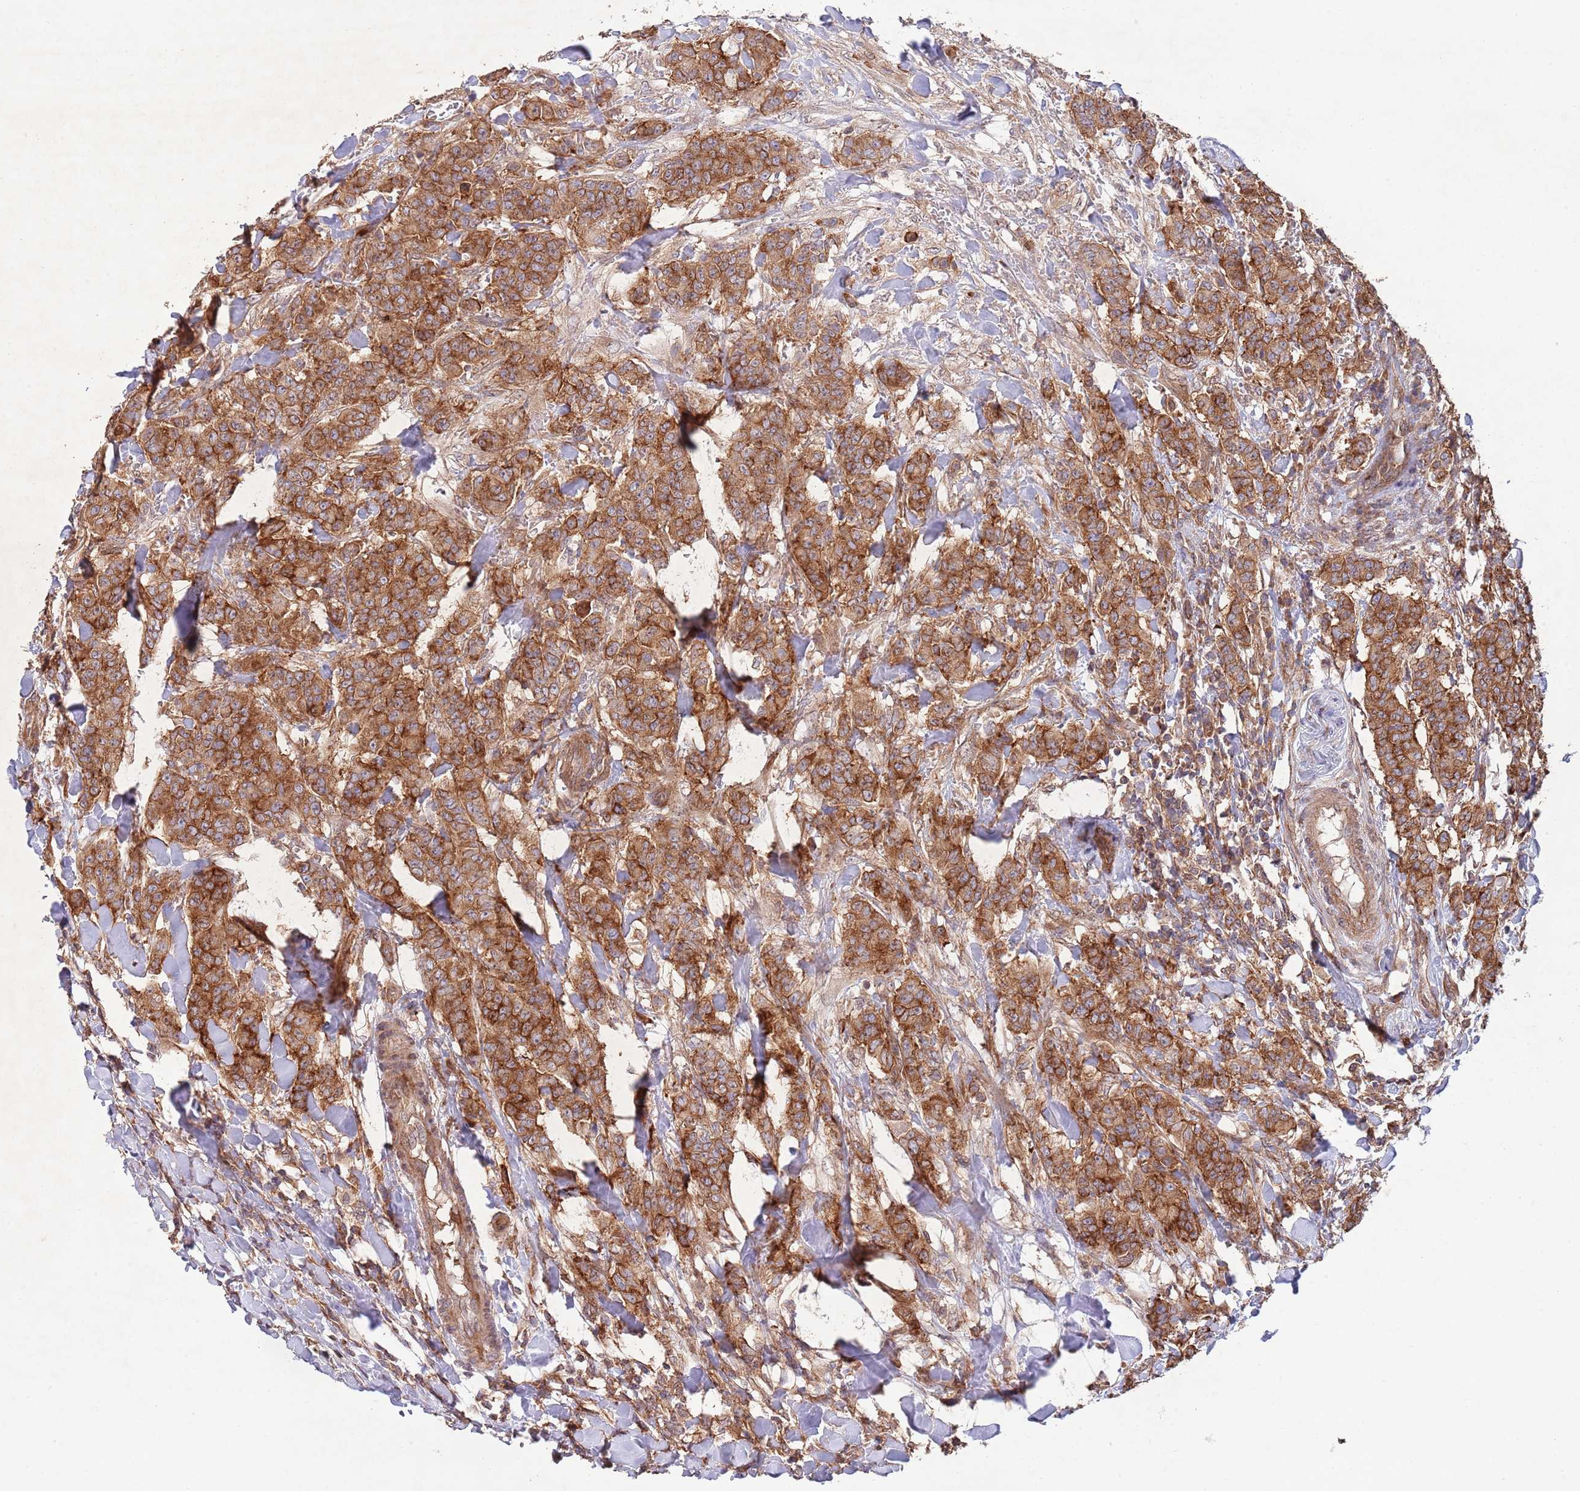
{"staining": {"intensity": "strong", "quantity": ">75%", "location": "cytoplasmic/membranous"}, "tissue": "breast cancer", "cell_type": "Tumor cells", "image_type": "cancer", "snomed": [{"axis": "morphology", "description": "Duct carcinoma"}, {"axis": "topography", "description": "Breast"}], "caption": "Breast cancer (infiltrating ductal carcinoma) stained for a protein demonstrates strong cytoplasmic/membranous positivity in tumor cells. (Stains: DAB (3,3'-diaminobenzidine) in brown, nuclei in blue, Microscopy: brightfield microscopy at high magnification).", "gene": "RNF19B", "patient": {"sex": "female", "age": 40}}